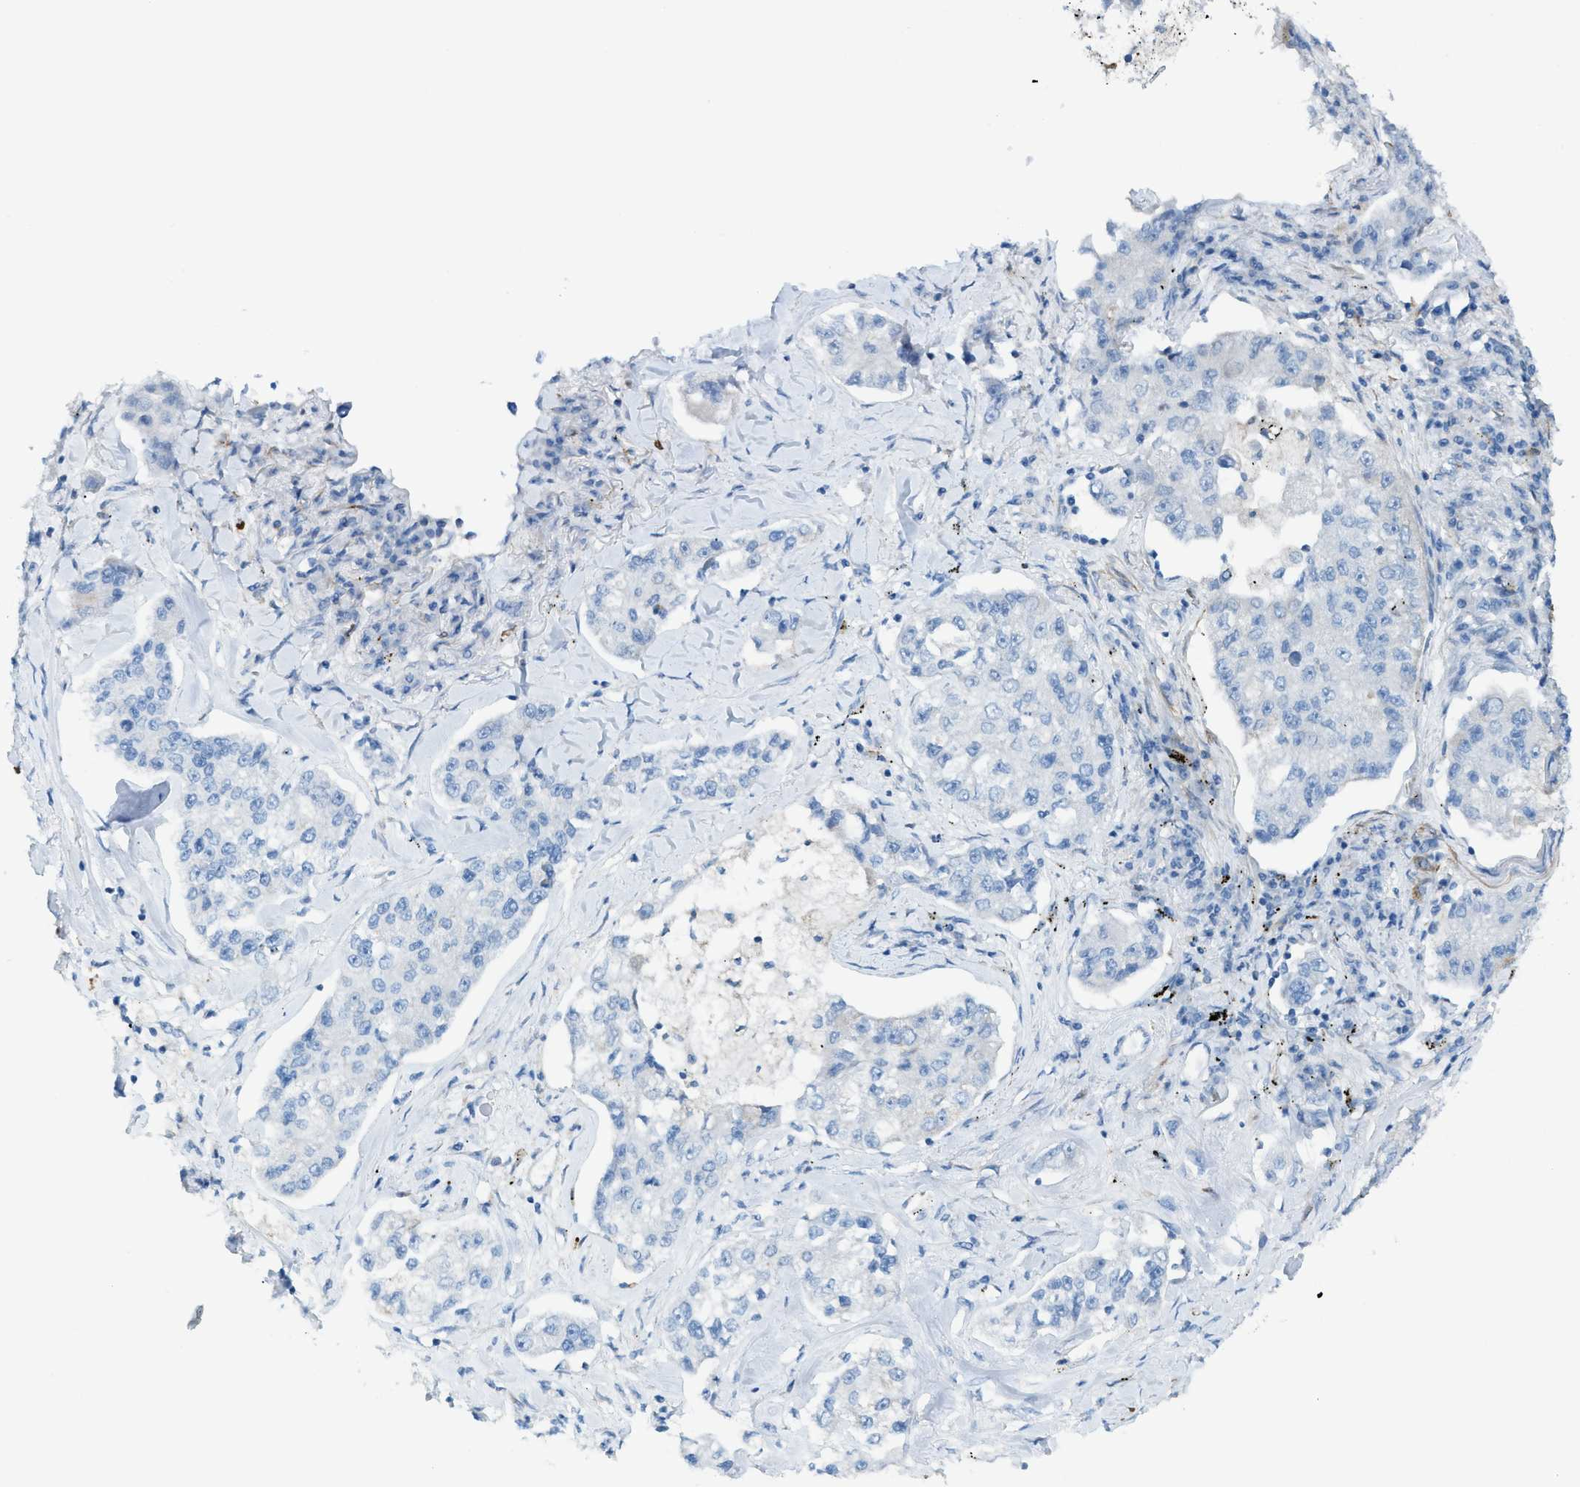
{"staining": {"intensity": "negative", "quantity": "none", "location": "none"}, "tissue": "lung cancer", "cell_type": "Tumor cells", "image_type": "cancer", "snomed": [{"axis": "morphology", "description": "Adenocarcinoma, NOS"}, {"axis": "topography", "description": "Lung"}], "caption": "DAB immunohistochemical staining of lung adenocarcinoma demonstrates no significant positivity in tumor cells. Nuclei are stained in blue.", "gene": "MYH11", "patient": {"sex": "male", "age": 49}}